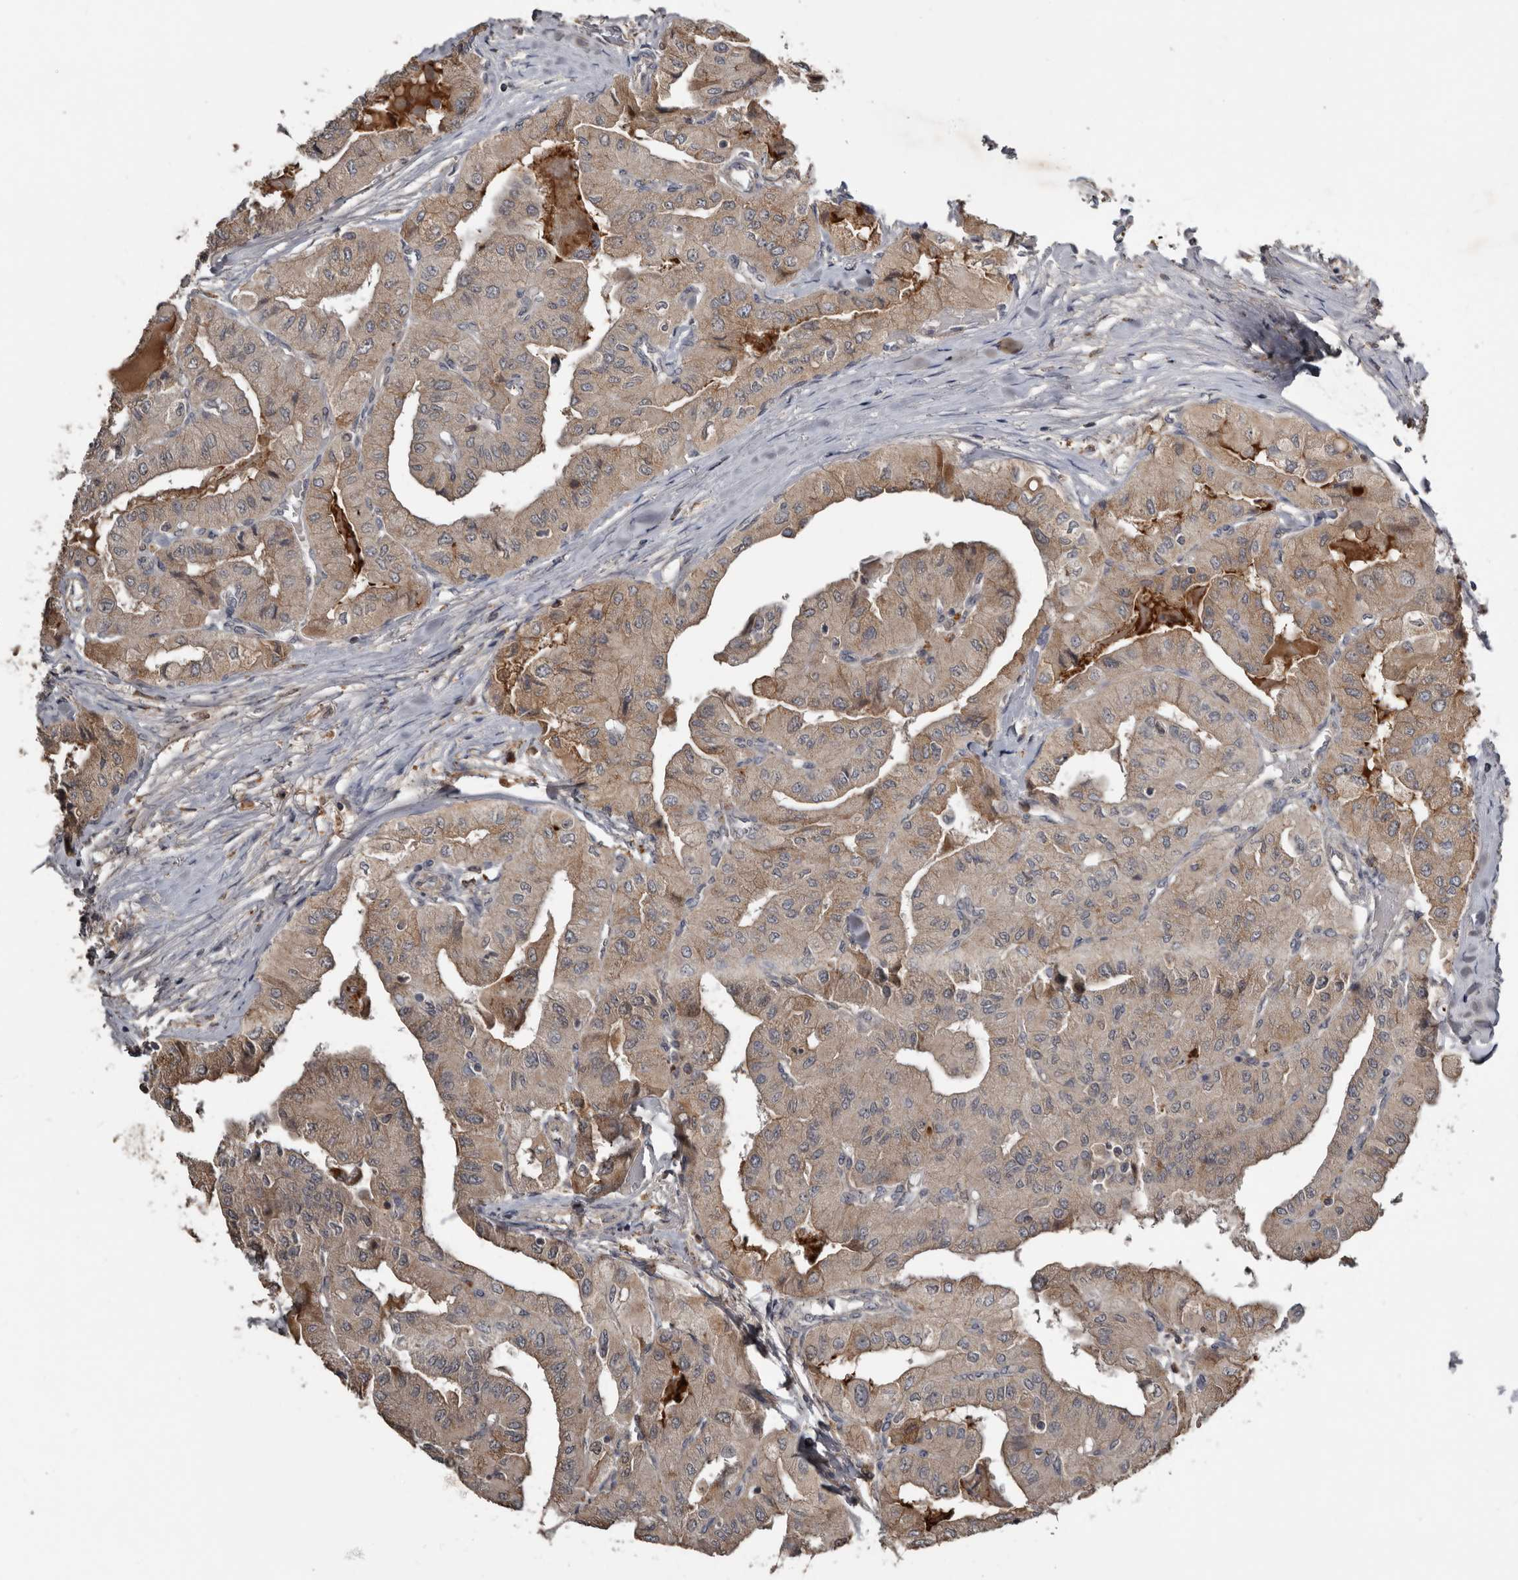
{"staining": {"intensity": "weak", "quantity": ">75%", "location": "cytoplasmic/membranous"}, "tissue": "thyroid cancer", "cell_type": "Tumor cells", "image_type": "cancer", "snomed": [{"axis": "morphology", "description": "Papillary adenocarcinoma, NOS"}, {"axis": "topography", "description": "Thyroid gland"}], "caption": "Immunohistochemistry (IHC) photomicrograph of neoplastic tissue: human thyroid cancer (papillary adenocarcinoma) stained using immunohistochemistry demonstrates low levels of weak protein expression localized specifically in the cytoplasmic/membranous of tumor cells, appearing as a cytoplasmic/membranous brown color.", "gene": "NMUR1", "patient": {"sex": "female", "age": 59}}